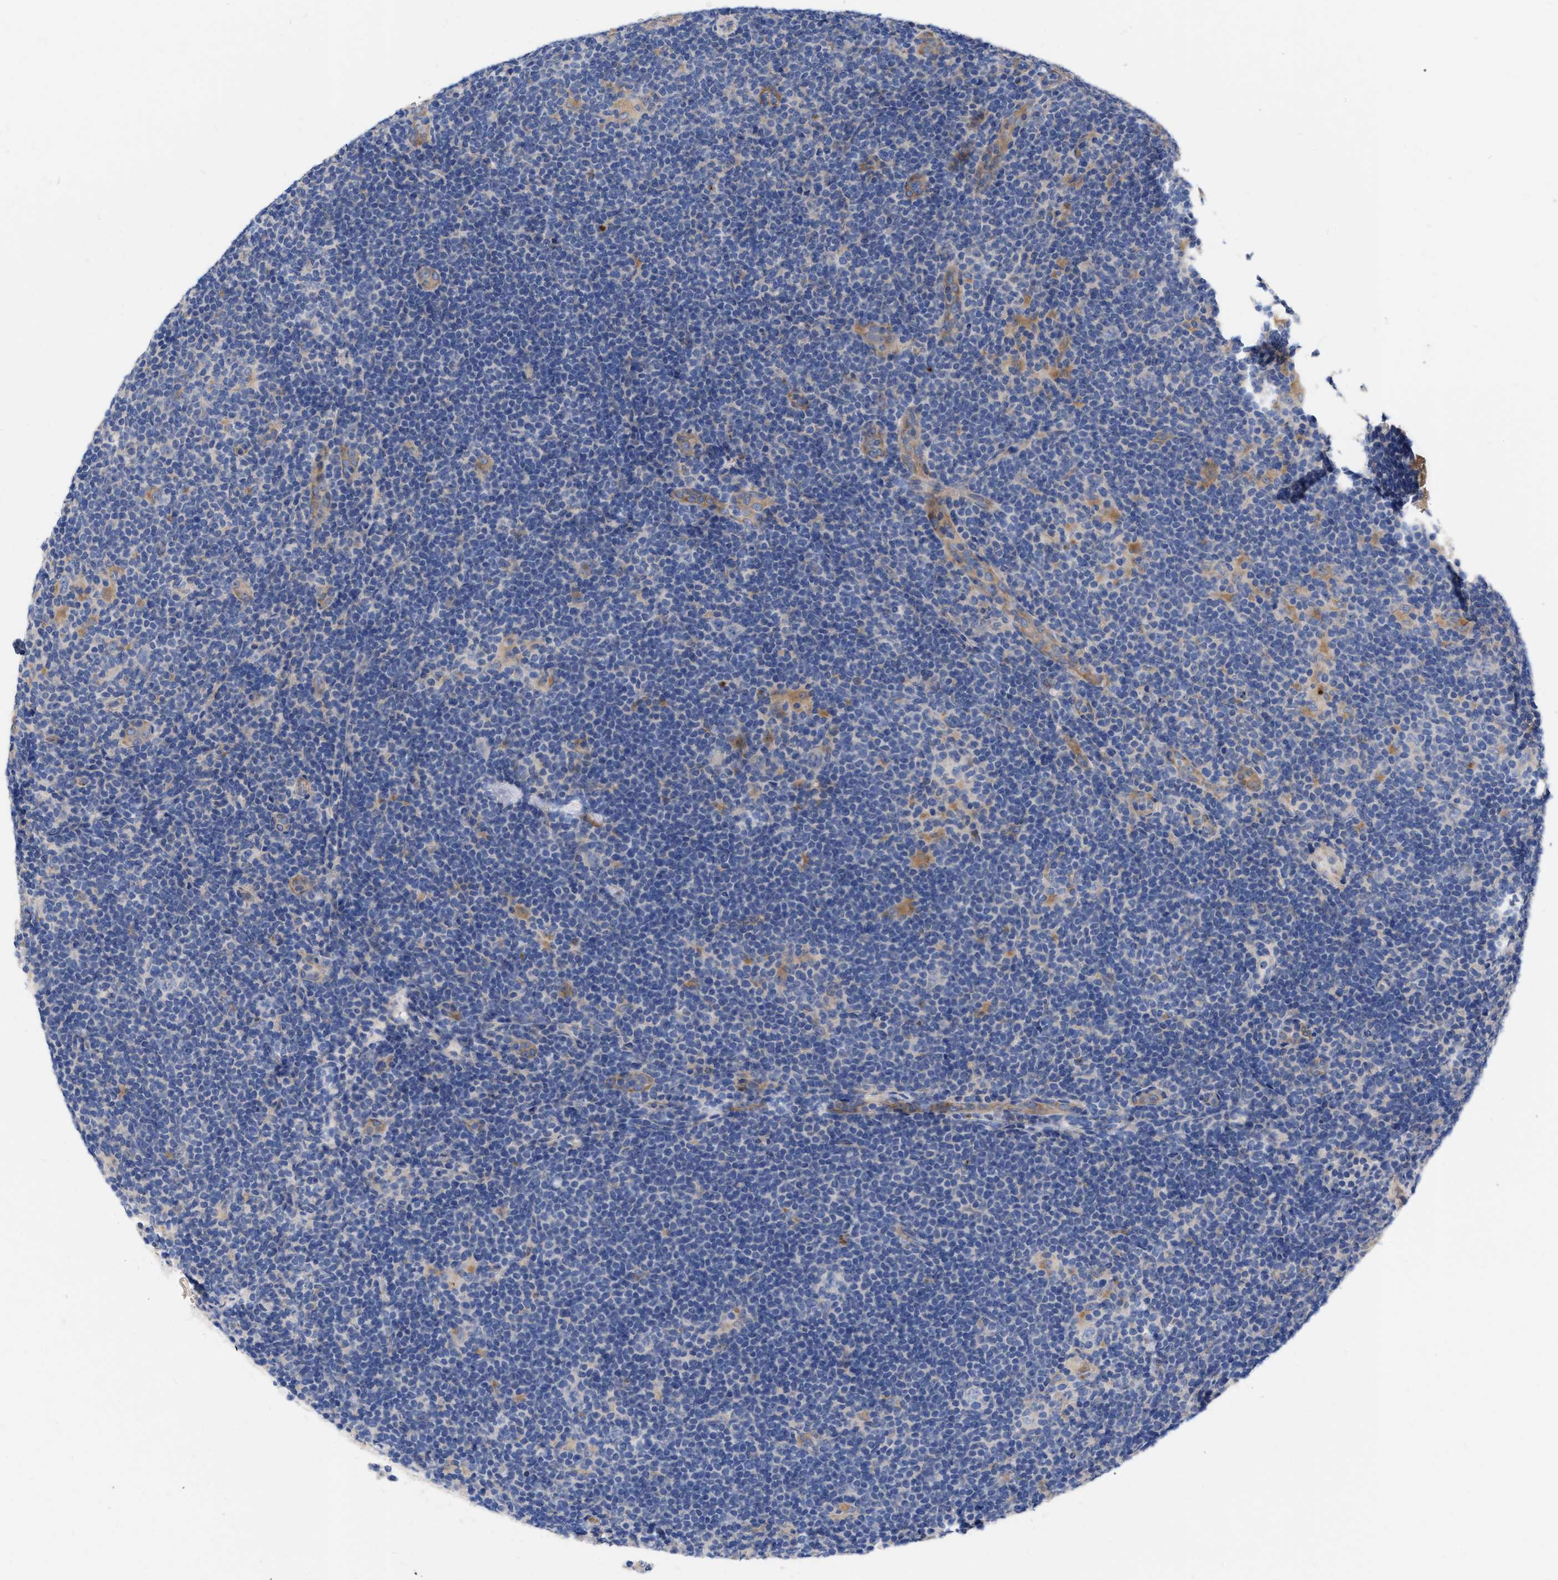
{"staining": {"intensity": "weak", "quantity": "25%-75%", "location": "cytoplasmic/membranous"}, "tissue": "lymphoma", "cell_type": "Tumor cells", "image_type": "cancer", "snomed": [{"axis": "morphology", "description": "Hodgkin's disease, NOS"}, {"axis": "topography", "description": "Lymph node"}], "caption": "Immunohistochemical staining of human lymphoma shows weak cytoplasmic/membranous protein positivity in about 25%-75% of tumor cells. (DAB IHC, brown staining for protein, blue staining for nuclei).", "gene": "MLST8", "patient": {"sex": "female", "age": 57}}